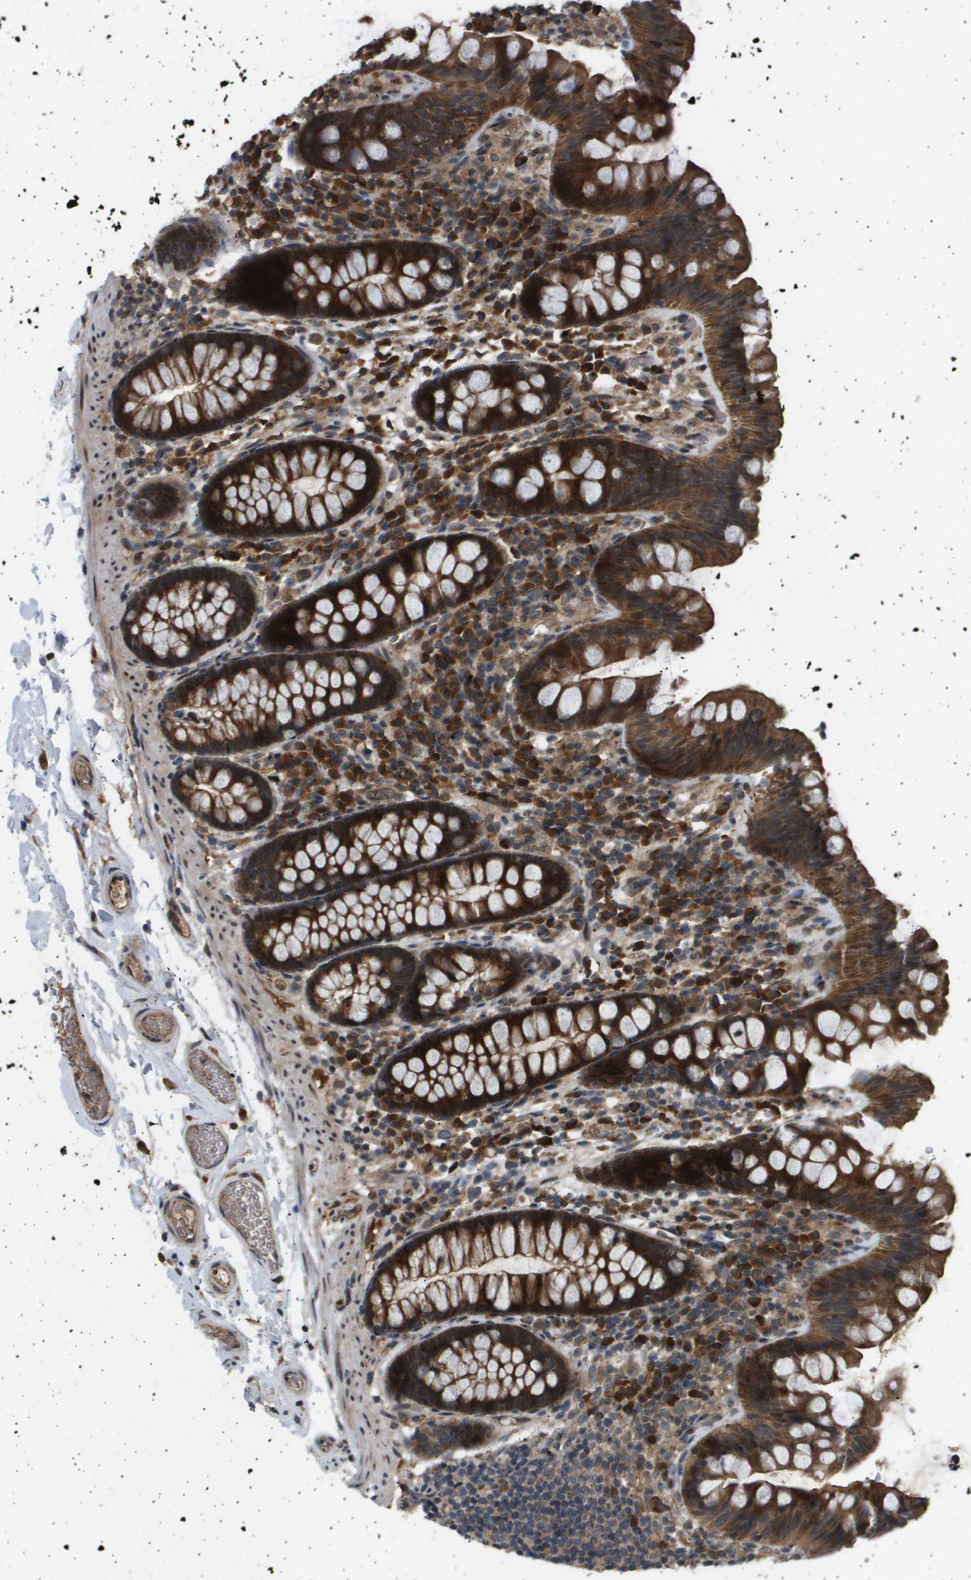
{"staining": {"intensity": "moderate", "quantity": ">75%", "location": "cytoplasmic/membranous"}, "tissue": "colon", "cell_type": "Endothelial cells", "image_type": "normal", "snomed": [{"axis": "morphology", "description": "Normal tissue, NOS"}, {"axis": "topography", "description": "Colon"}], "caption": "A brown stain labels moderate cytoplasmic/membranous positivity of a protein in endothelial cells of normal colon.", "gene": "TNRC6A", "patient": {"sex": "female", "age": 80}}